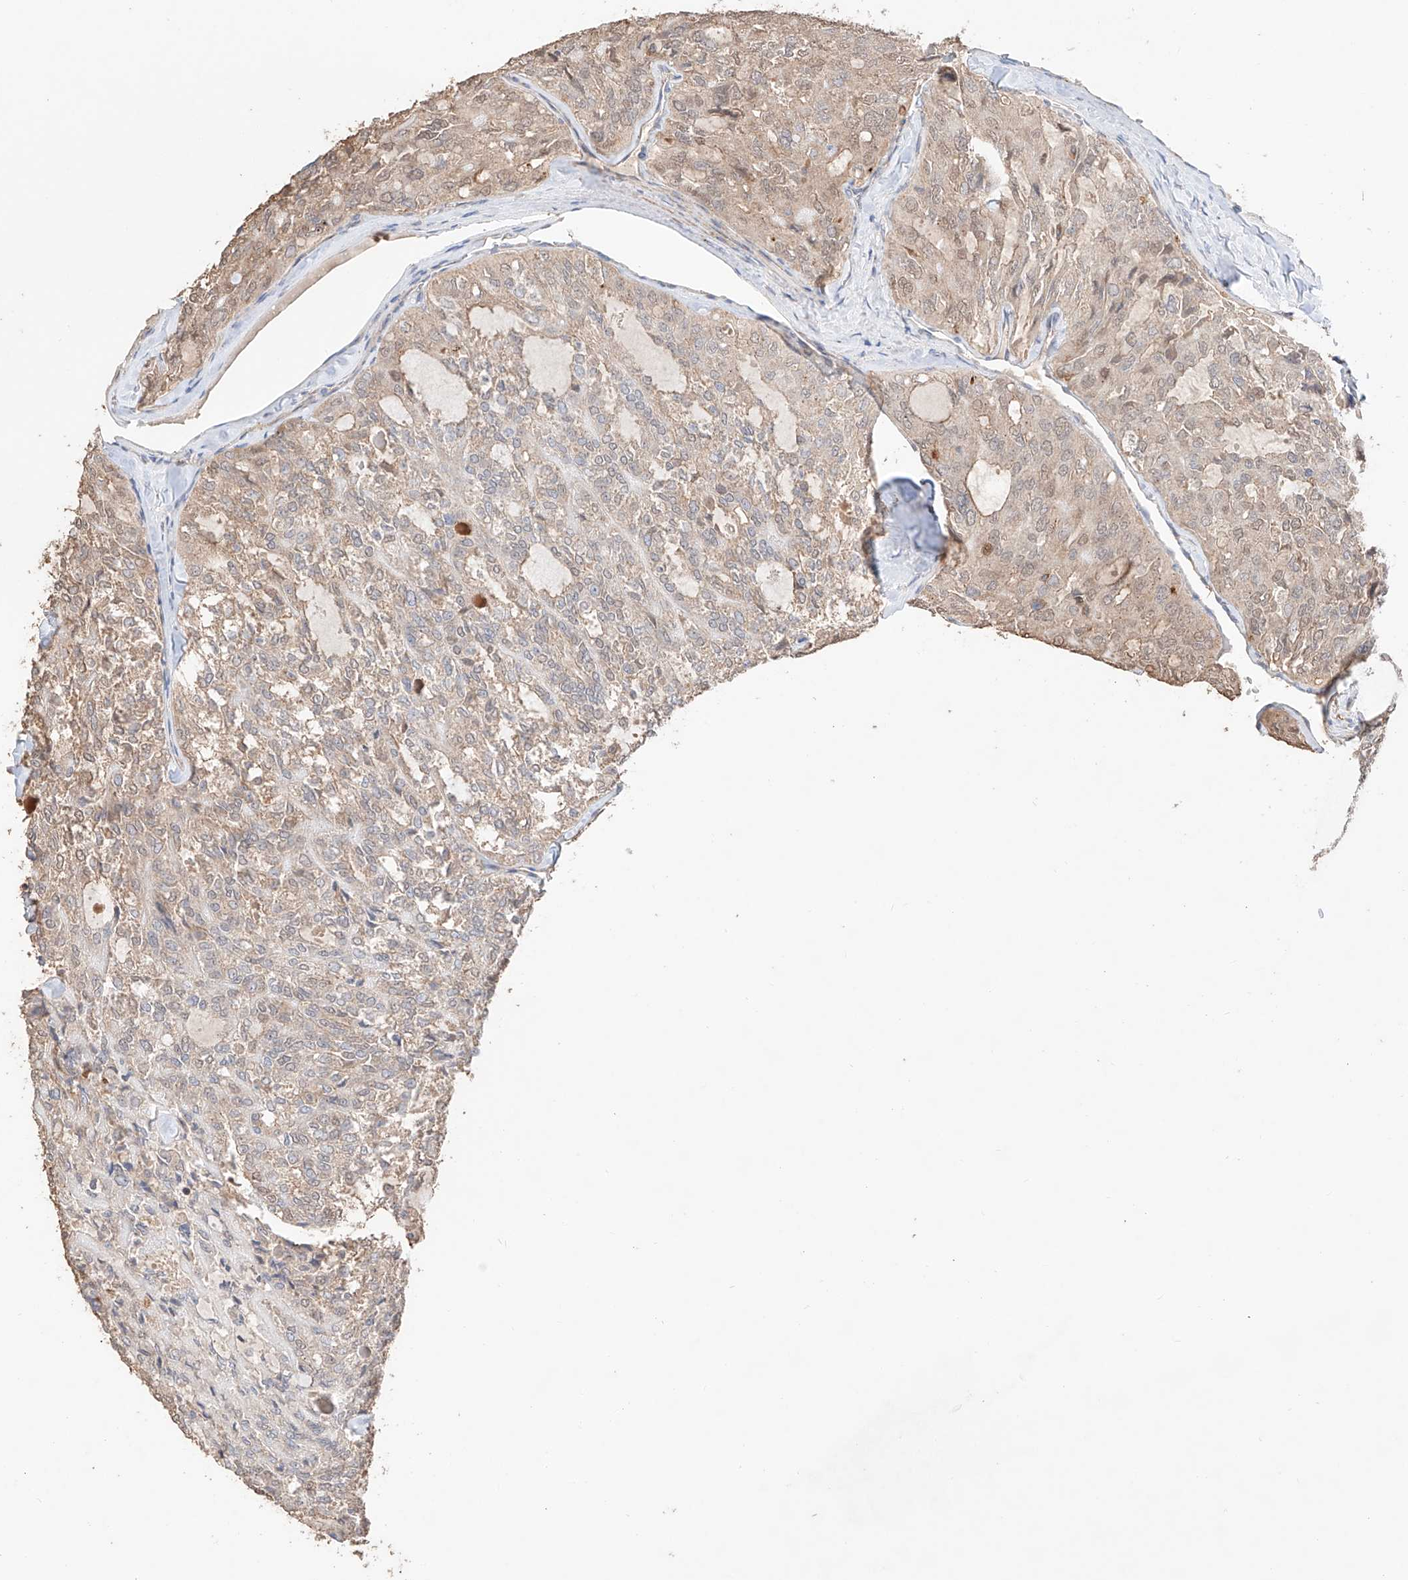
{"staining": {"intensity": "weak", "quantity": "25%-75%", "location": "cytoplasmic/membranous,nuclear"}, "tissue": "thyroid cancer", "cell_type": "Tumor cells", "image_type": "cancer", "snomed": [{"axis": "morphology", "description": "Follicular adenoma carcinoma, NOS"}, {"axis": "topography", "description": "Thyroid gland"}], "caption": "Brown immunohistochemical staining in thyroid follicular adenoma carcinoma shows weak cytoplasmic/membranous and nuclear expression in approximately 25%-75% of tumor cells.", "gene": "MOSPD1", "patient": {"sex": "male", "age": 75}}